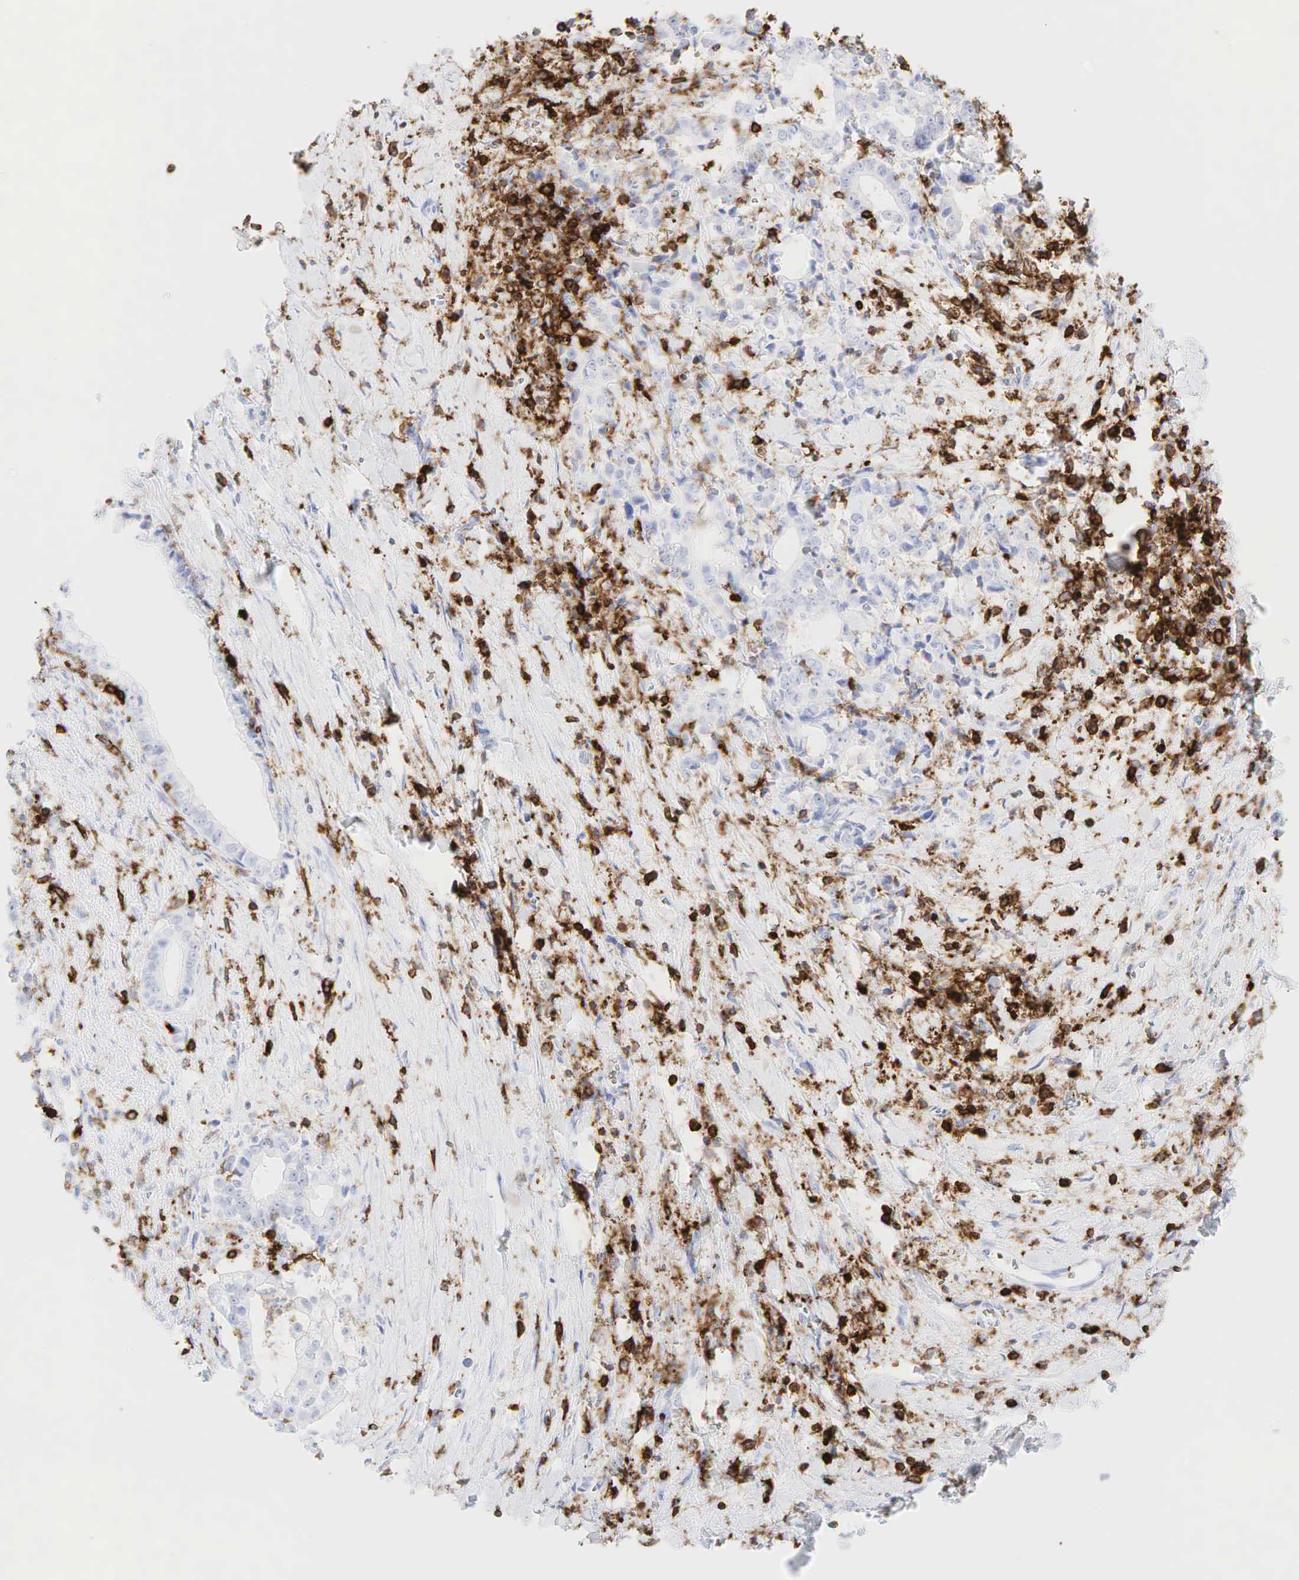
{"staining": {"intensity": "negative", "quantity": "none", "location": "none"}, "tissue": "liver cancer", "cell_type": "Tumor cells", "image_type": "cancer", "snomed": [{"axis": "morphology", "description": "Cholangiocarcinoma"}, {"axis": "topography", "description": "Liver"}], "caption": "The IHC histopathology image has no significant positivity in tumor cells of liver cancer (cholangiocarcinoma) tissue.", "gene": "PTPRC", "patient": {"sex": "male", "age": 57}}